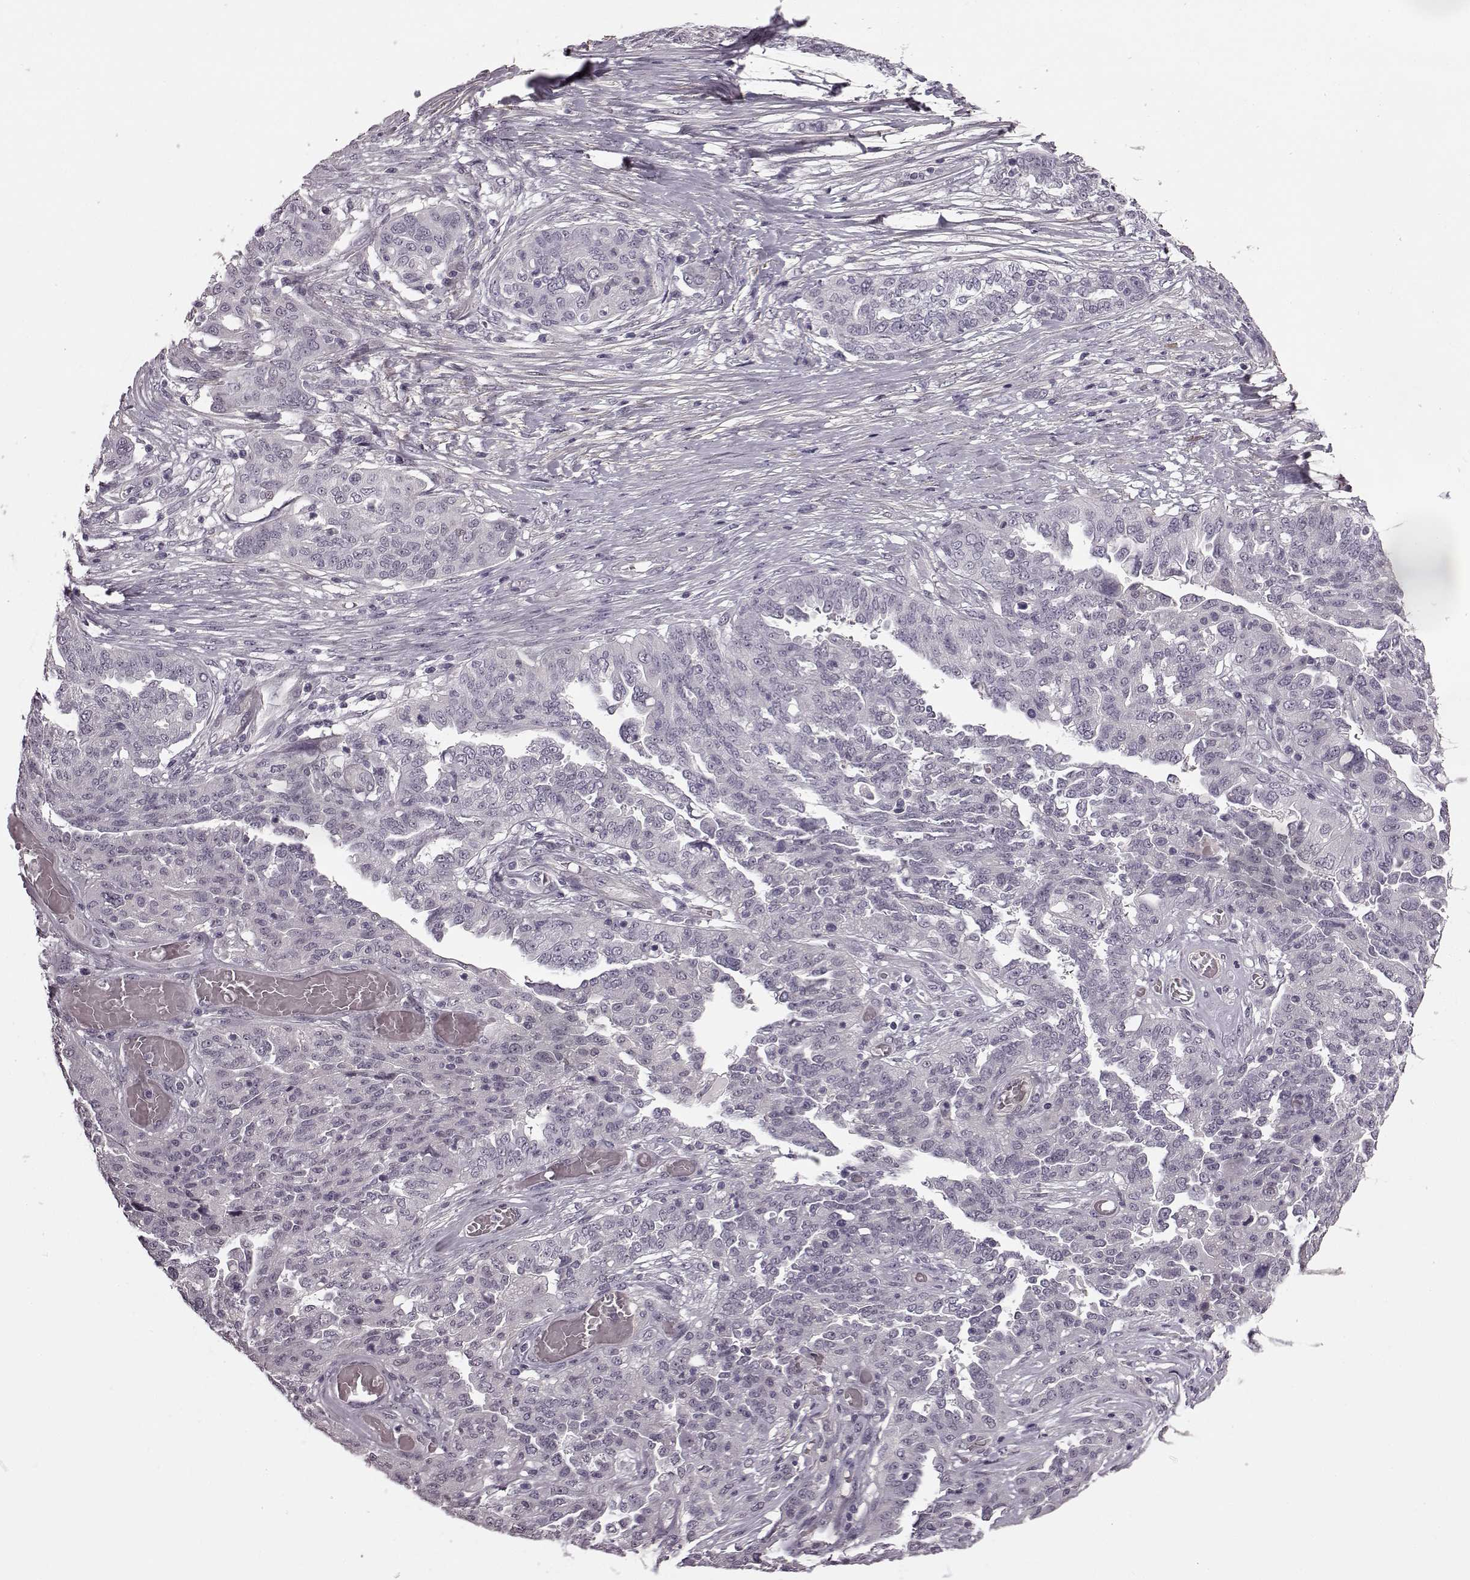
{"staining": {"intensity": "negative", "quantity": "none", "location": "none"}, "tissue": "ovarian cancer", "cell_type": "Tumor cells", "image_type": "cancer", "snomed": [{"axis": "morphology", "description": "Cystadenocarcinoma, serous, NOS"}, {"axis": "topography", "description": "Ovary"}], "caption": "A micrograph of human ovarian cancer (serous cystadenocarcinoma) is negative for staining in tumor cells. The staining is performed using DAB (3,3'-diaminobenzidine) brown chromogen with nuclei counter-stained in using hematoxylin.", "gene": "SLCO3A1", "patient": {"sex": "female", "age": 67}}